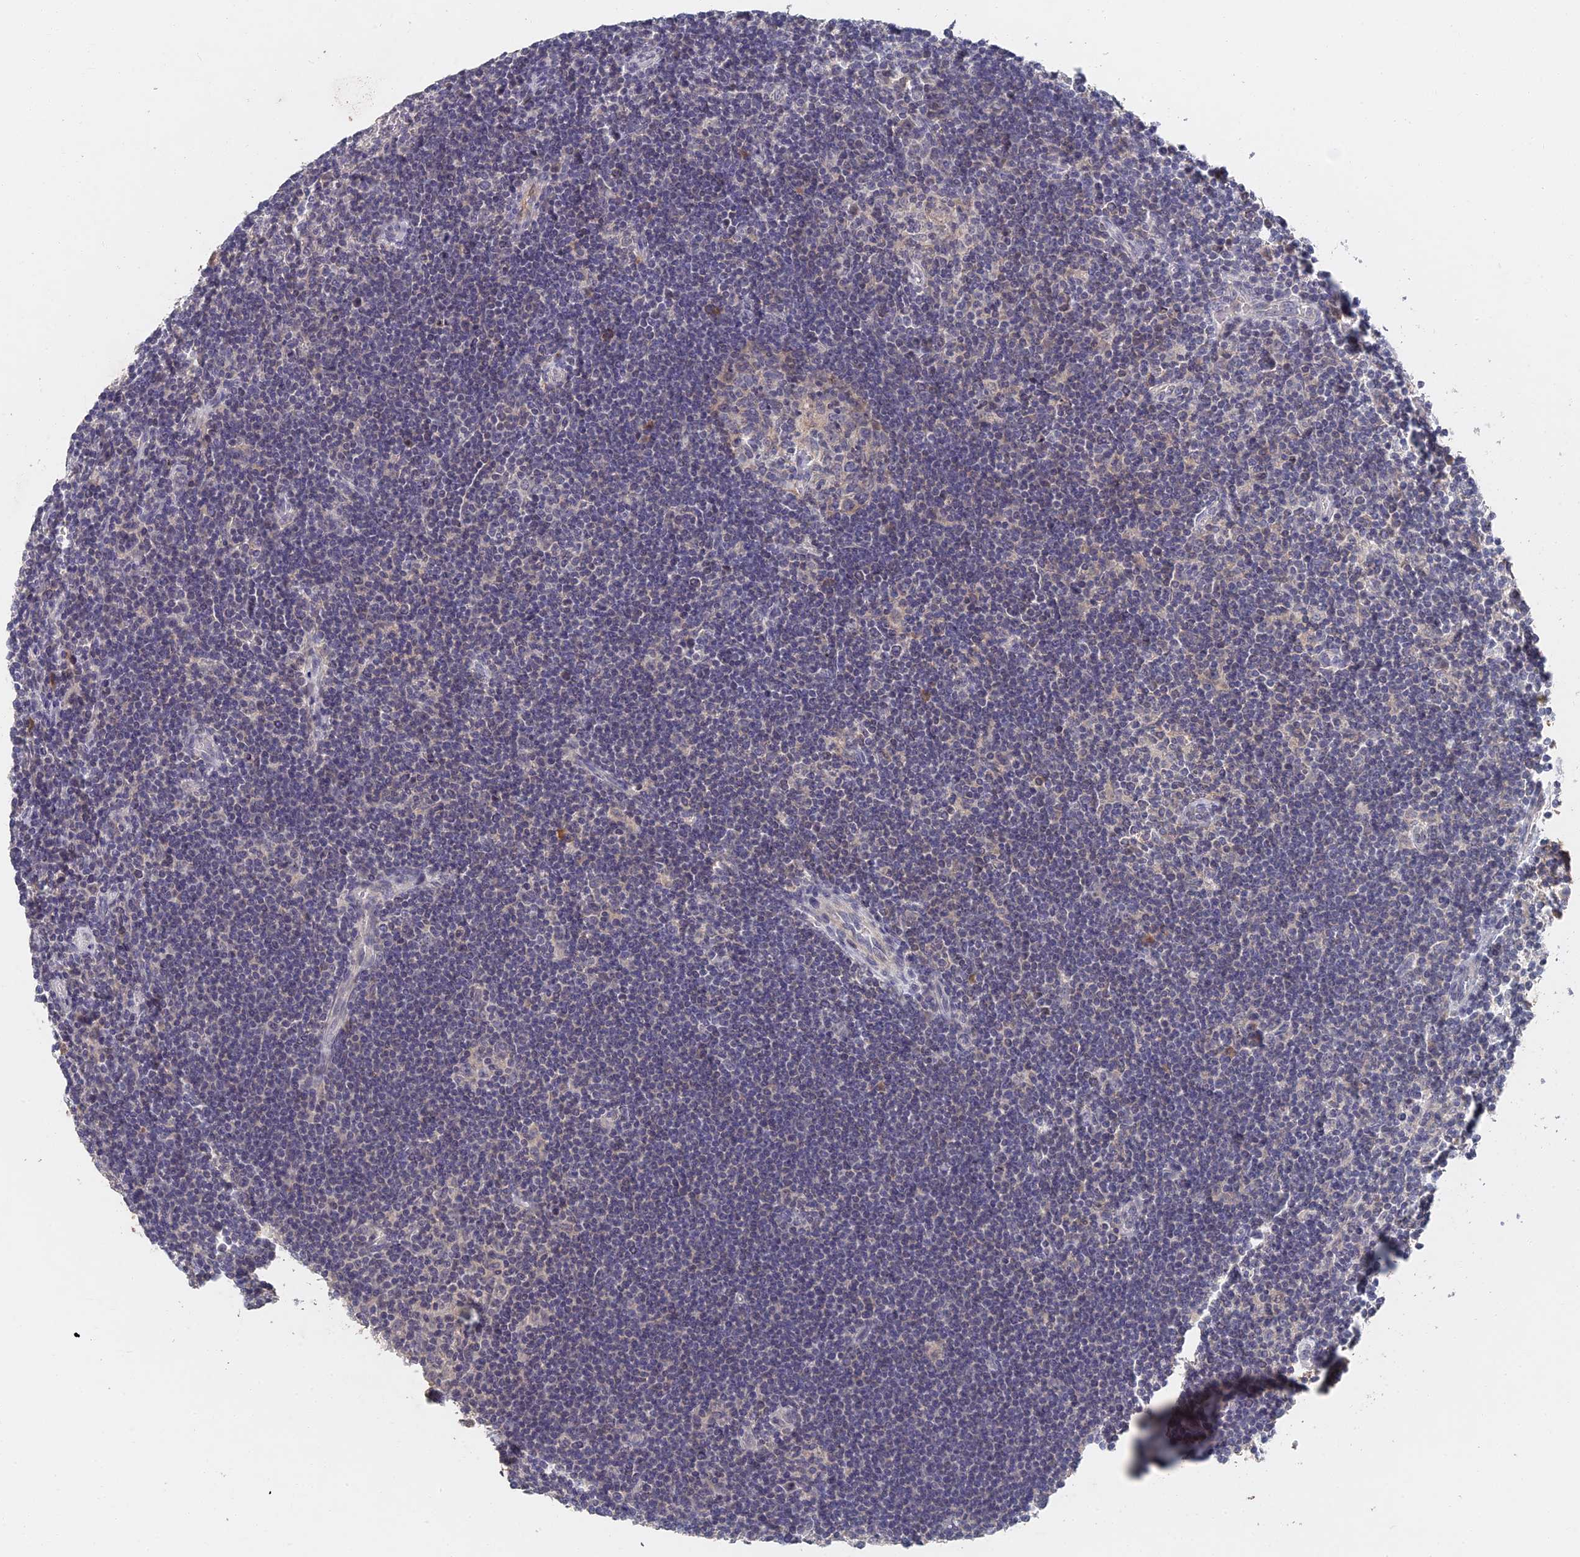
{"staining": {"intensity": "negative", "quantity": "none", "location": "none"}, "tissue": "lymphoma", "cell_type": "Tumor cells", "image_type": "cancer", "snomed": [{"axis": "morphology", "description": "Hodgkin's disease, NOS"}, {"axis": "topography", "description": "Lymph node"}], "caption": "This micrograph is of Hodgkin's disease stained with IHC to label a protein in brown with the nuclei are counter-stained blue. There is no expression in tumor cells. (DAB (3,3'-diaminobenzidine) immunohistochemistry, high magnification).", "gene": "GNA15", "patient": {"sex": "female", "age": 57}}